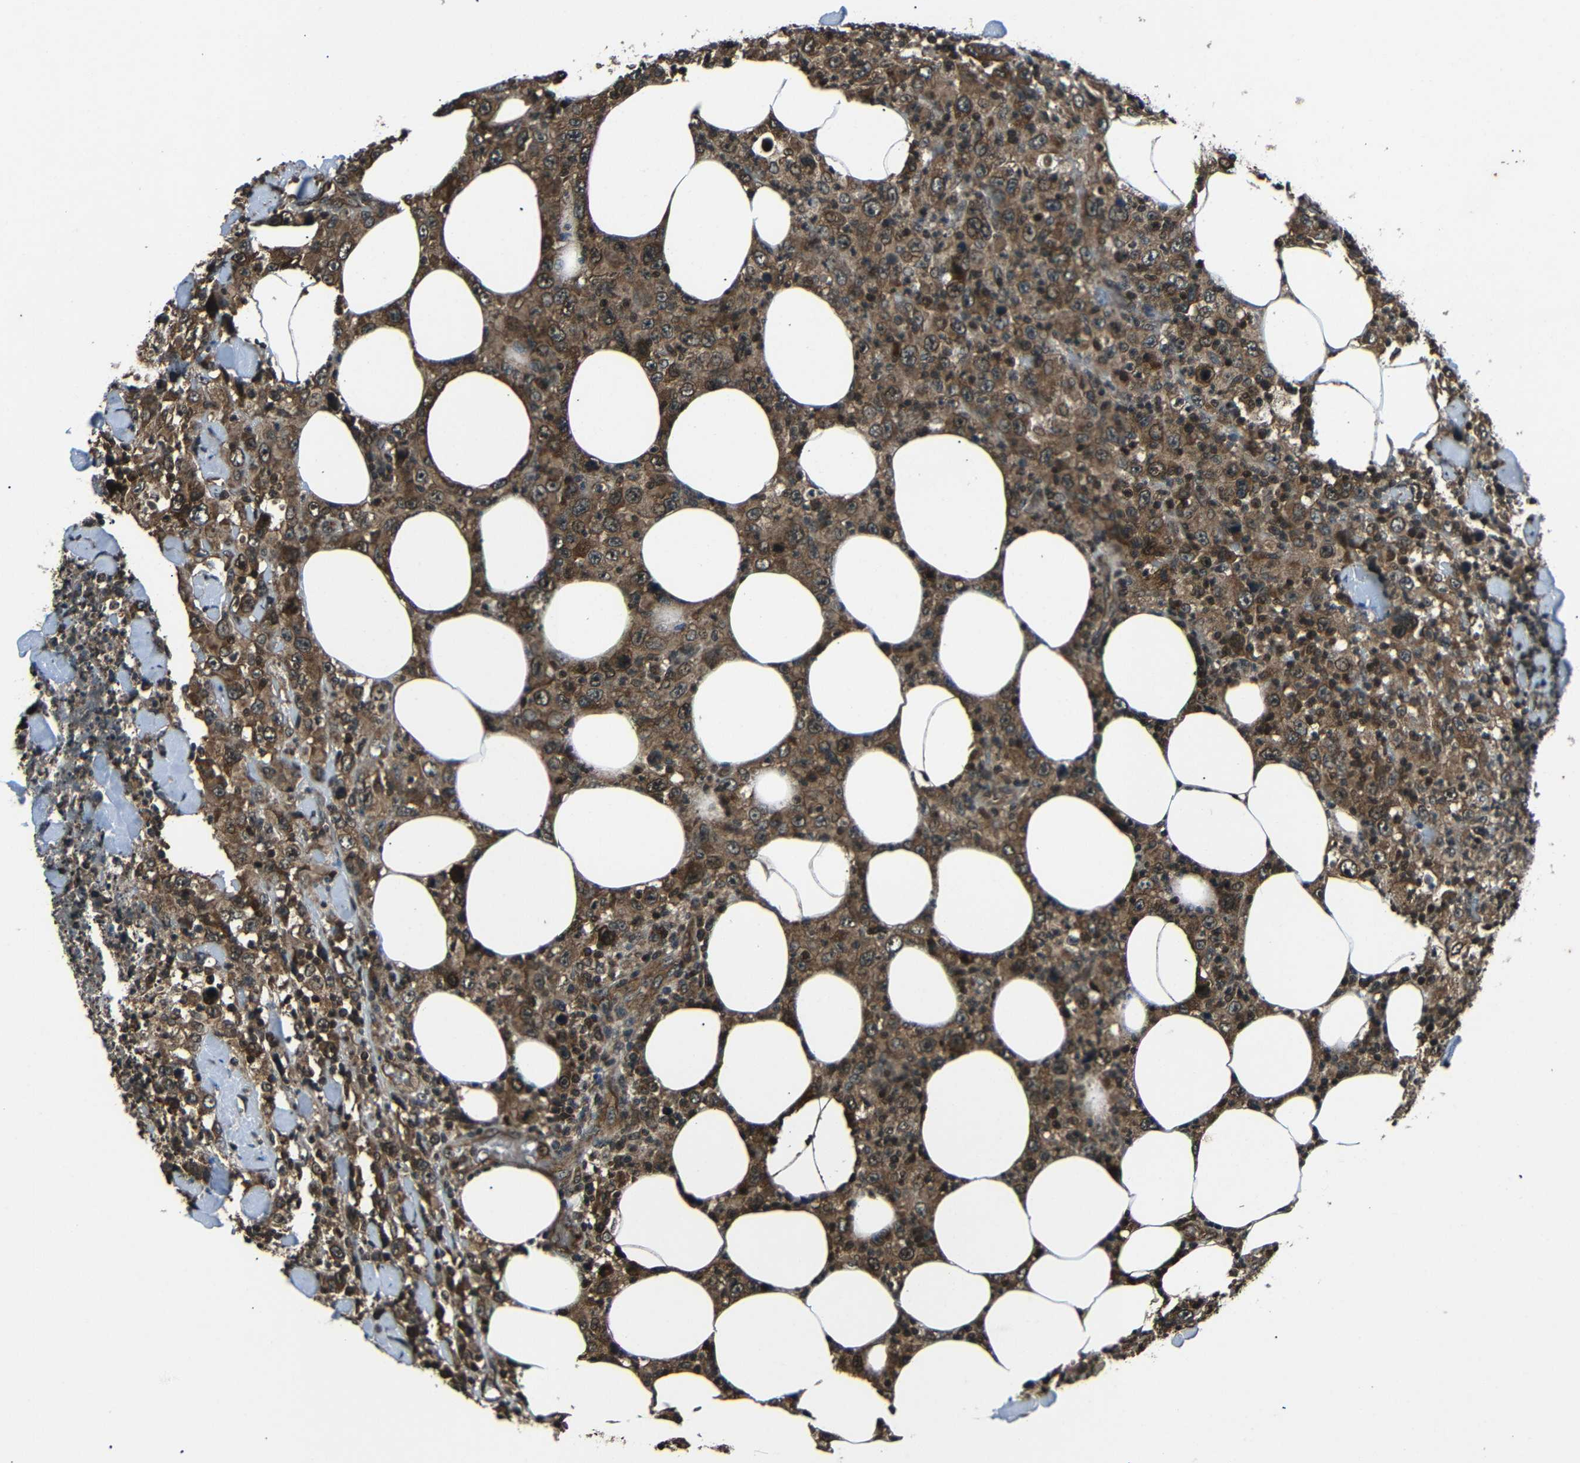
{"staining": {"intensity": "moderate", "quantity": ">75%", "location": "cytoplasmic/membranous,nuclear"}, "tissue": "thyroid cancer", "cell_type": "Tumor cells", "image_type": "cancer", "snomed": [{"axis": "morphology", "description": "Carcinoma, NOS"}, {"axis": "topography", "description": "Thyroid gland"}], "caption": "Thyroid cancer (carcinoma) stained for a protein (brown) reveals moderate cytoplasmic/membranous and nuclear positive staining in about >75% of tumor cells.", "gene": "PLK2", "patient": {"sex": "female", "age": 77}}